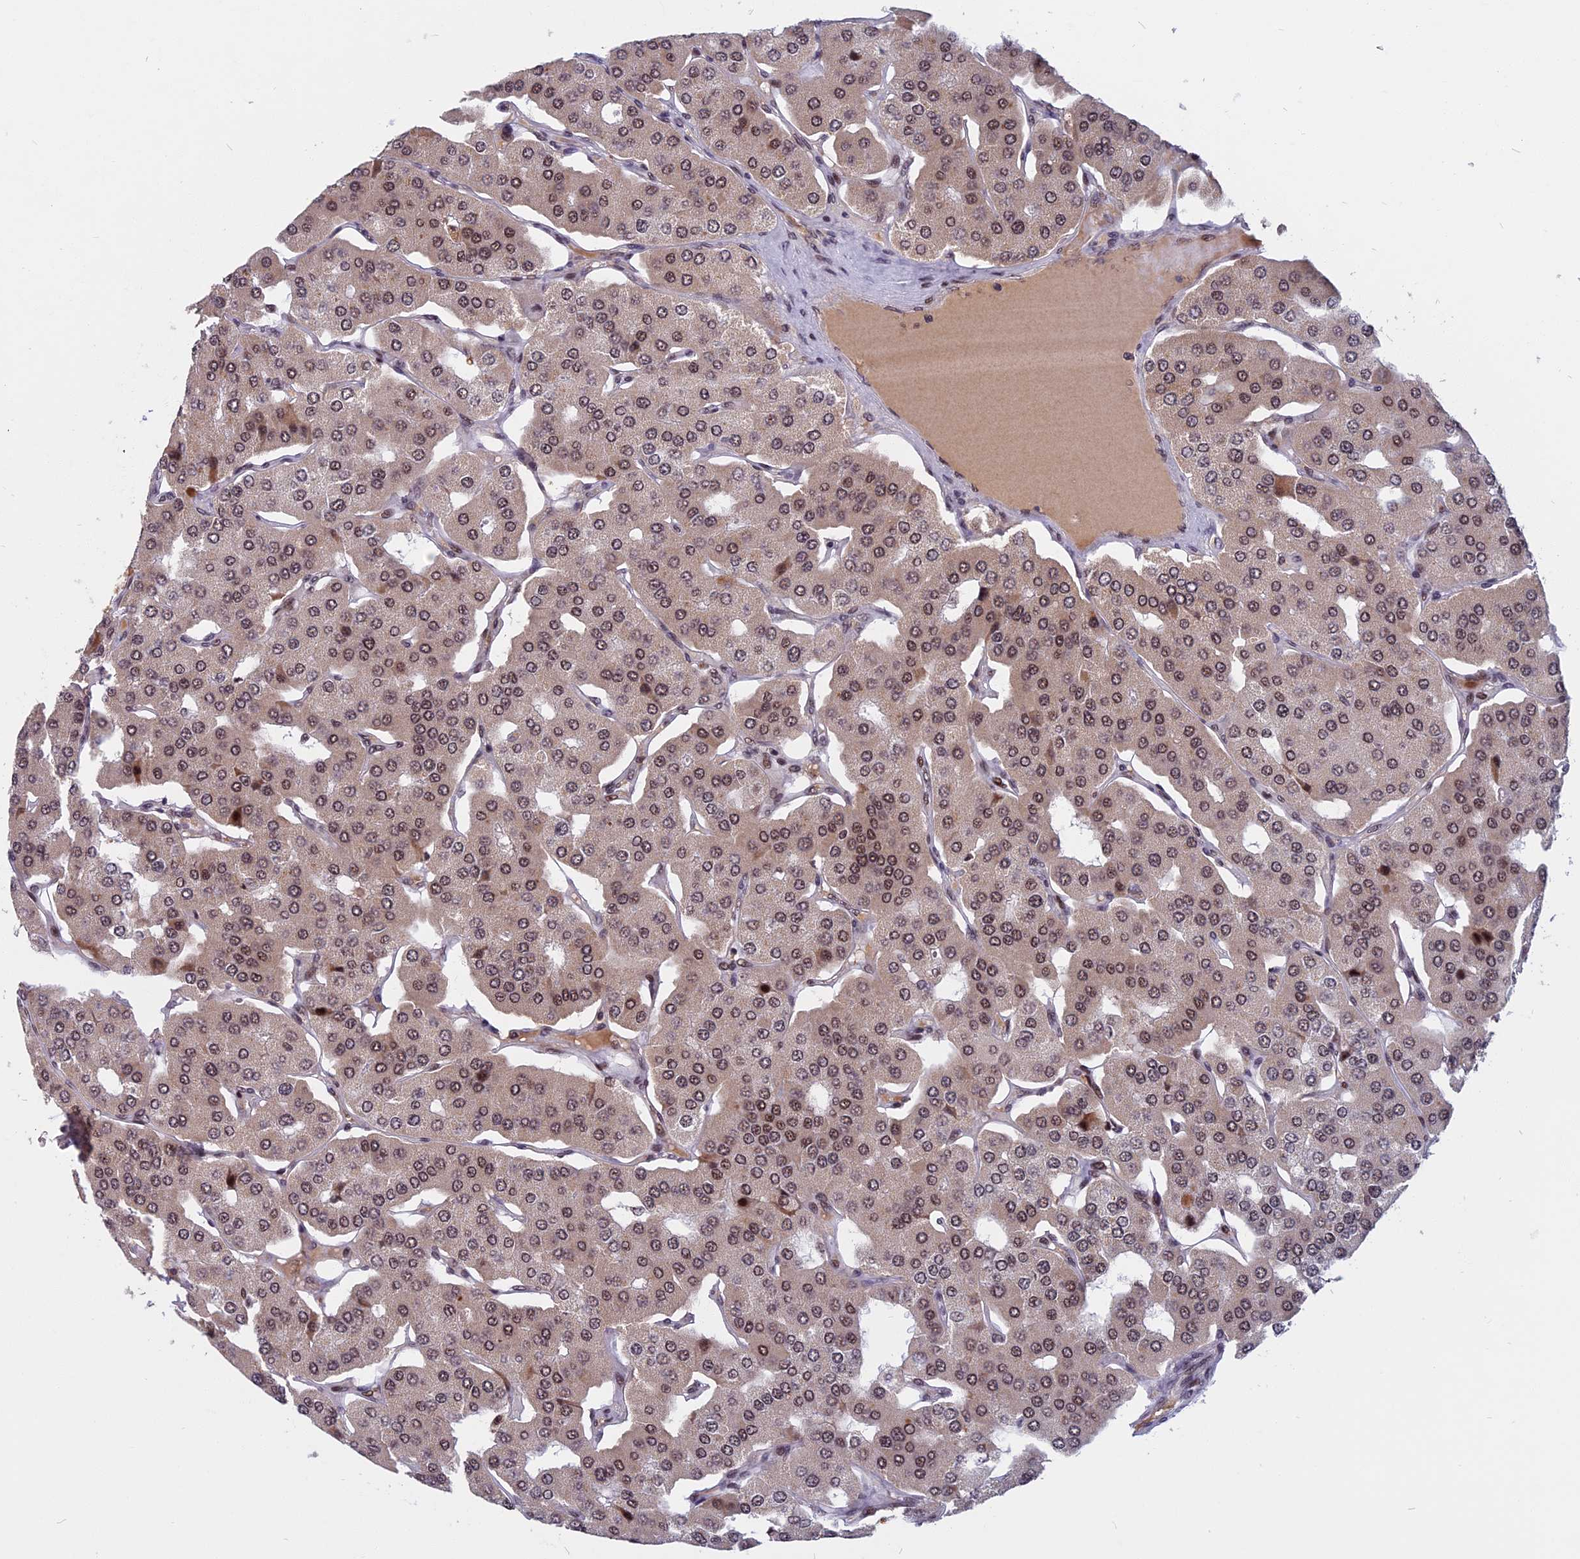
{"staining": {"intensity": "weak", "quantity": ">75%", "location": "nuclear"}, "tissue": "parathyroid gland", "cell_type": "Glandular cells", "image_type": "normal", "snomed": [{"axis": "morphology", "description": "Normal tissue, NOS"}, {"axis": "morphology", "description": "Adenoma, NOS"}, {"axis": "topography", "description": "Parathyroid gland"}], "caption": "Immunohistochemical staining of benign human parathyroid gland demonstrates >75% levels of weak nuclear protein expression in about >75% of glandular cells.", "gene": "CDC7", "patient": {"sex": "female", "age": 86}}